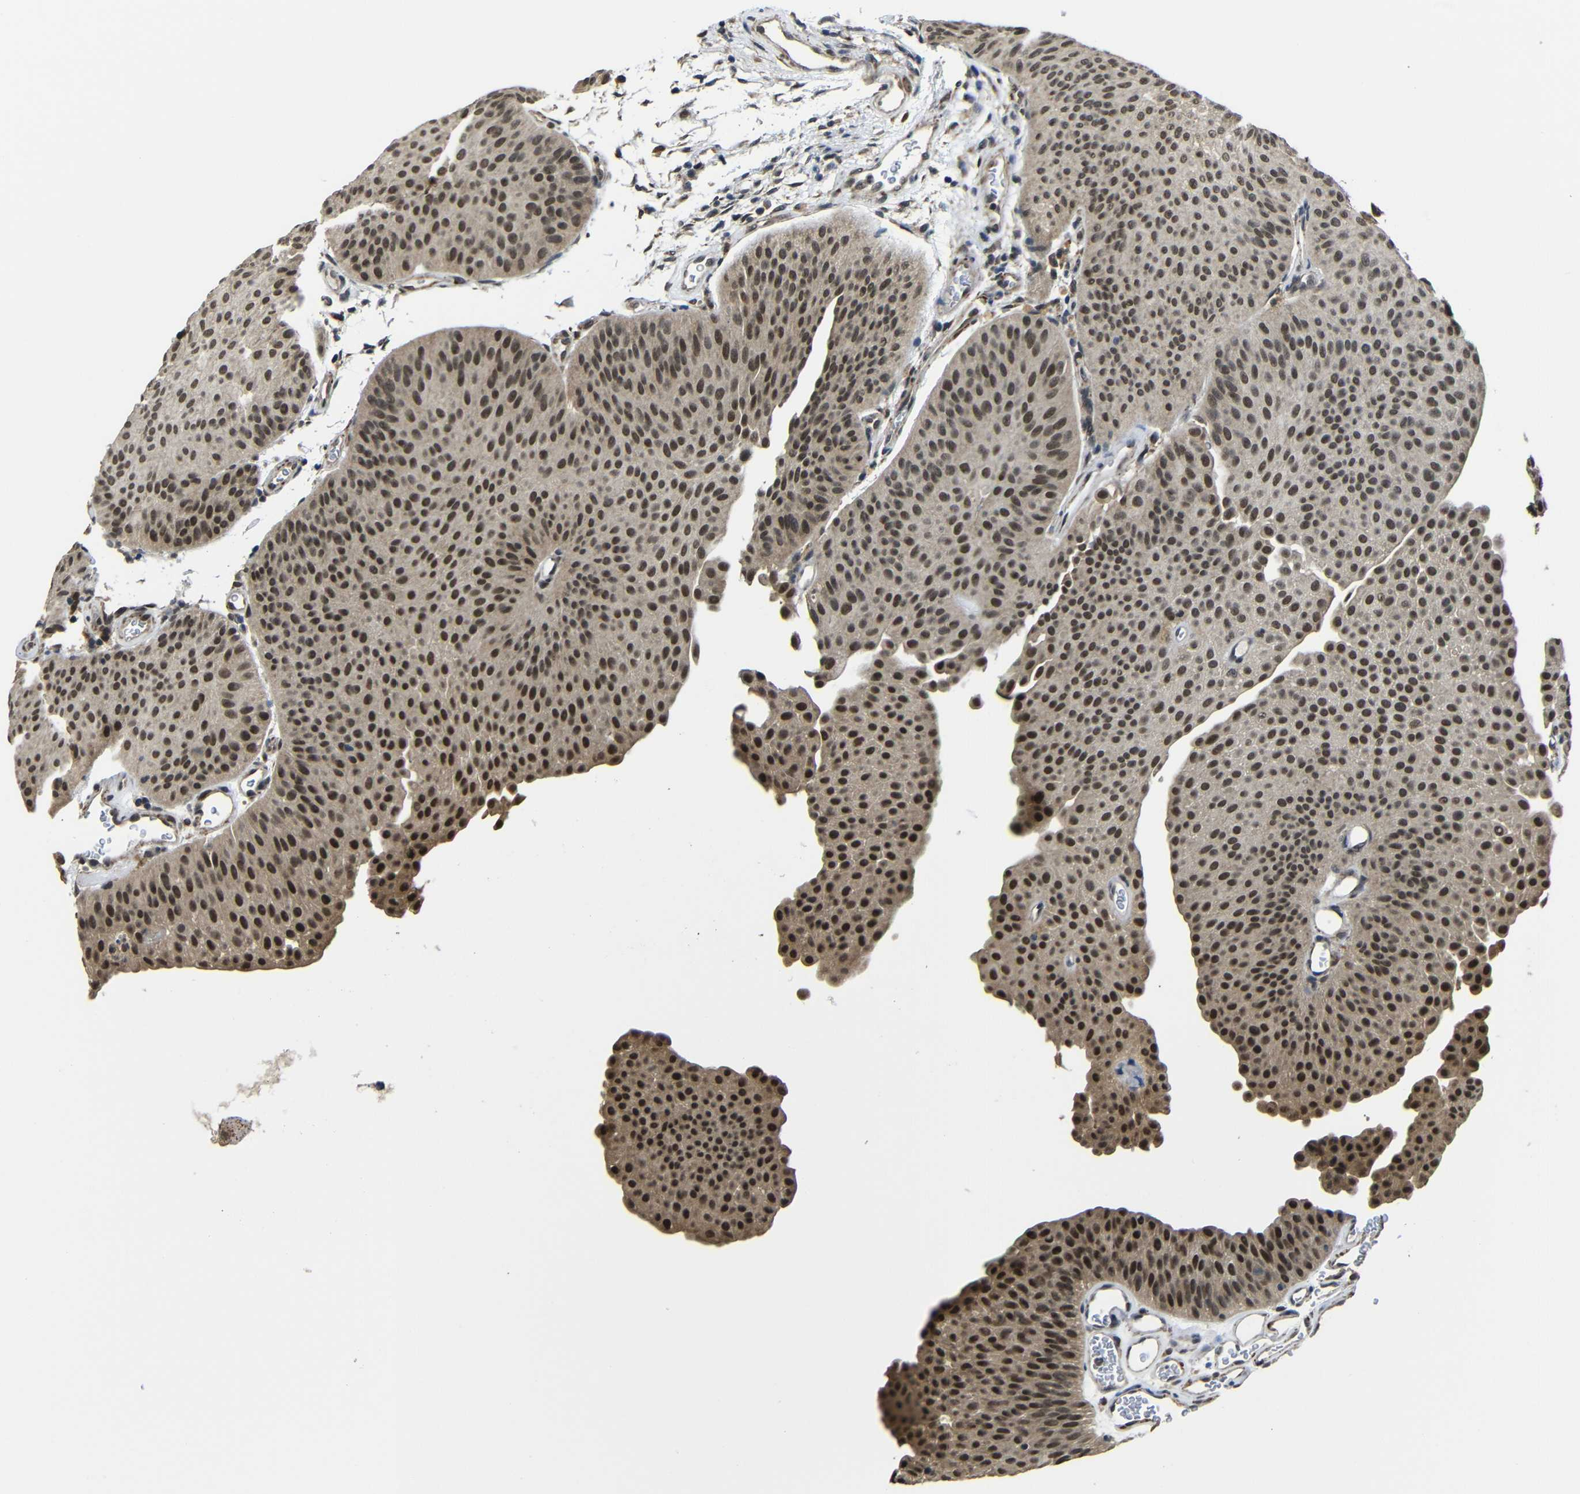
{"staining": {"intensity": "moderate", "quantity": ">75%", "location": "cytoplasmic/membranous,nuclear"}, "tissue": "urothelial cancer", "cell_type": "Tumor cells", "image_type": "cancer", "snomed": [{"axis": "morphology", "description": "Urothelial carcinoma, Low grade"}, {"axis": "topography", "description": "Urinary bladder"}], "caption": "Low-grade urothelial carcinoma stained for a protein (brown) displays moderate cytoplasmic/membranous and nuclear positive staining in approximately >75% of tumor cells.", "gene": "FAM172A", "patient": {"sex": "female", "age": 60}}